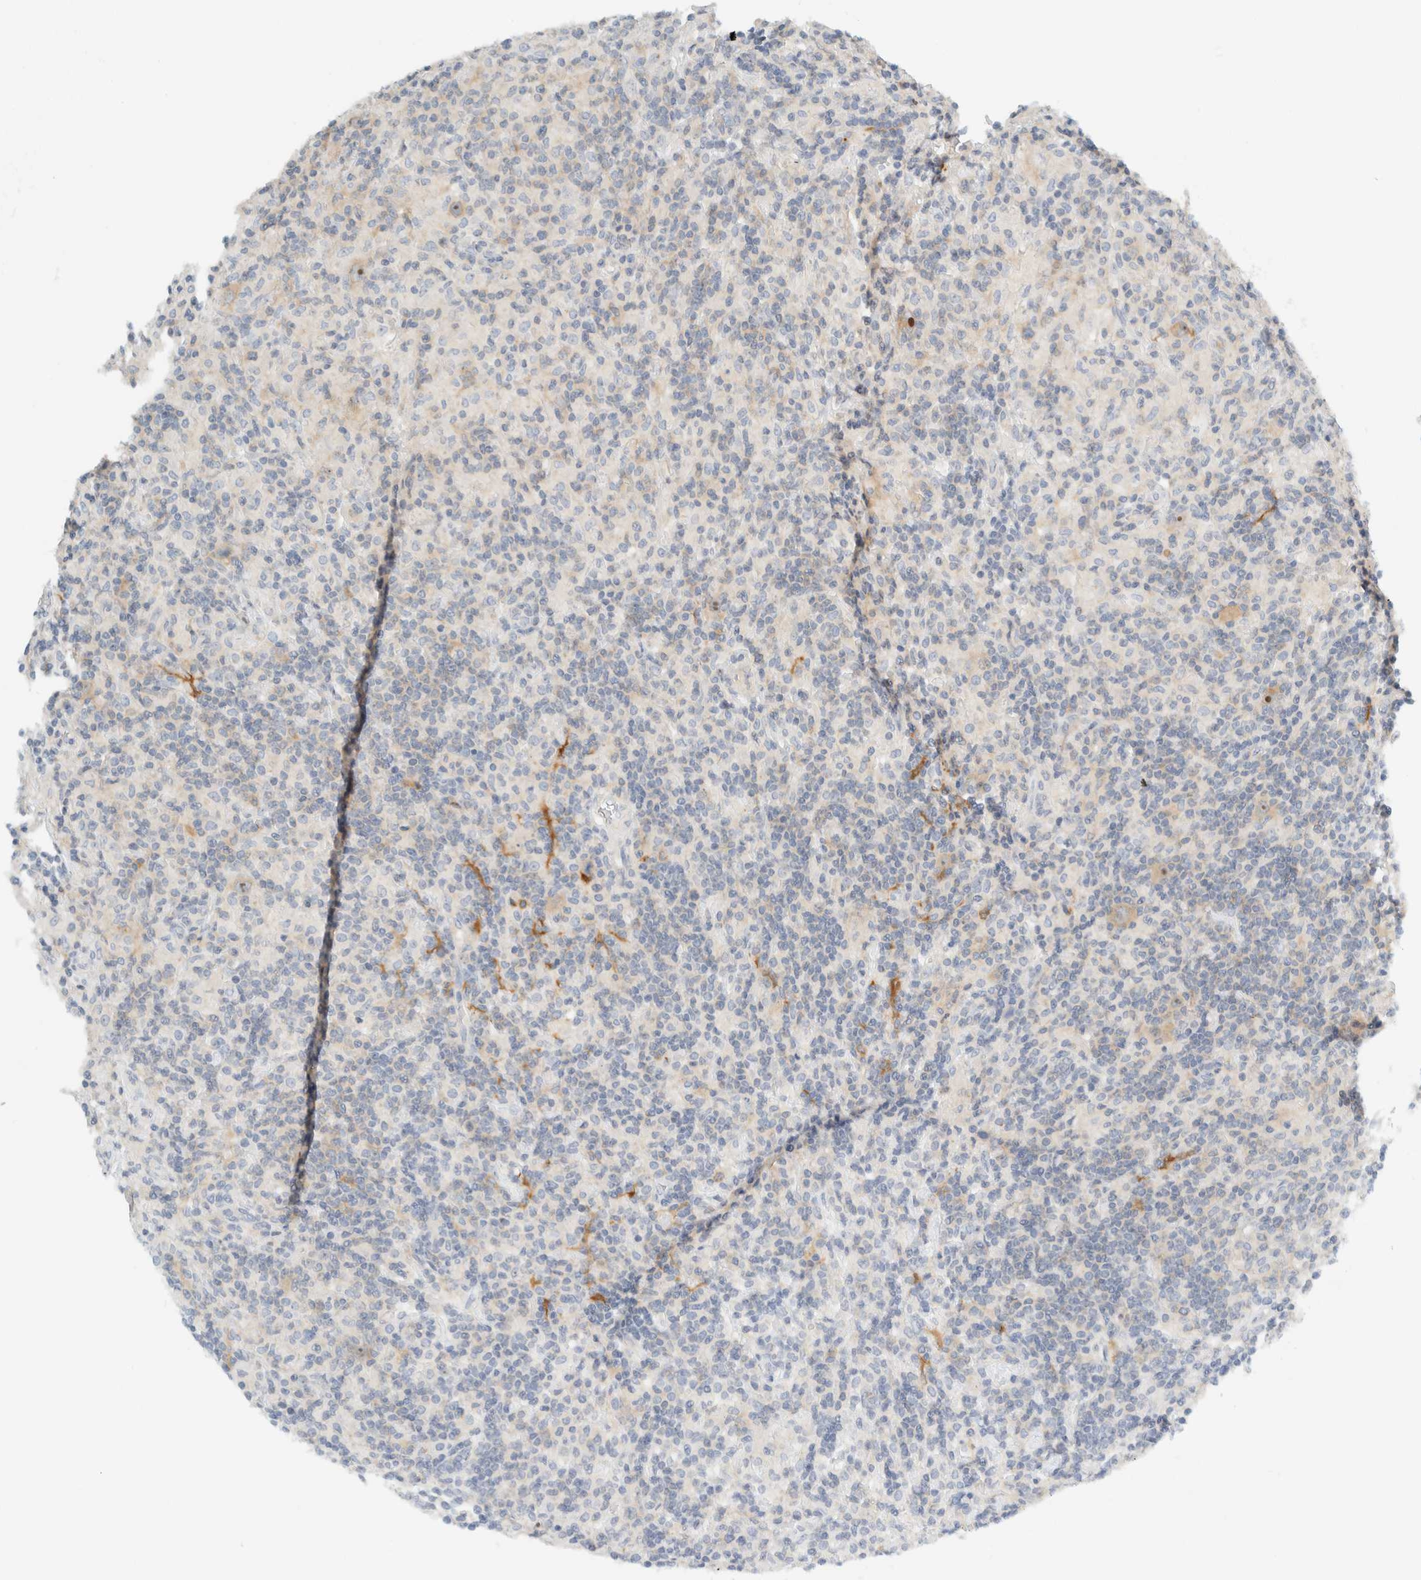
{"staining": {"intensity": "negative", "quantity": "none", "location": "none"}, "tissue": "lymphoma", "cell_type": "Tumor cells", "image_type": "cancer", "snomed": [{"axis": "morphology", "description": "Hodgkin's disease, NOS"}, {"axis": "topography", "description": "Lymph node"}], "caption": "IHC photomicrograph of human Hodgkin's disease stained for a protein (brown), which displays no positivity in tumor cells.", "gene": "NDE1", "patient": {"sex": "male", "age": 70}}